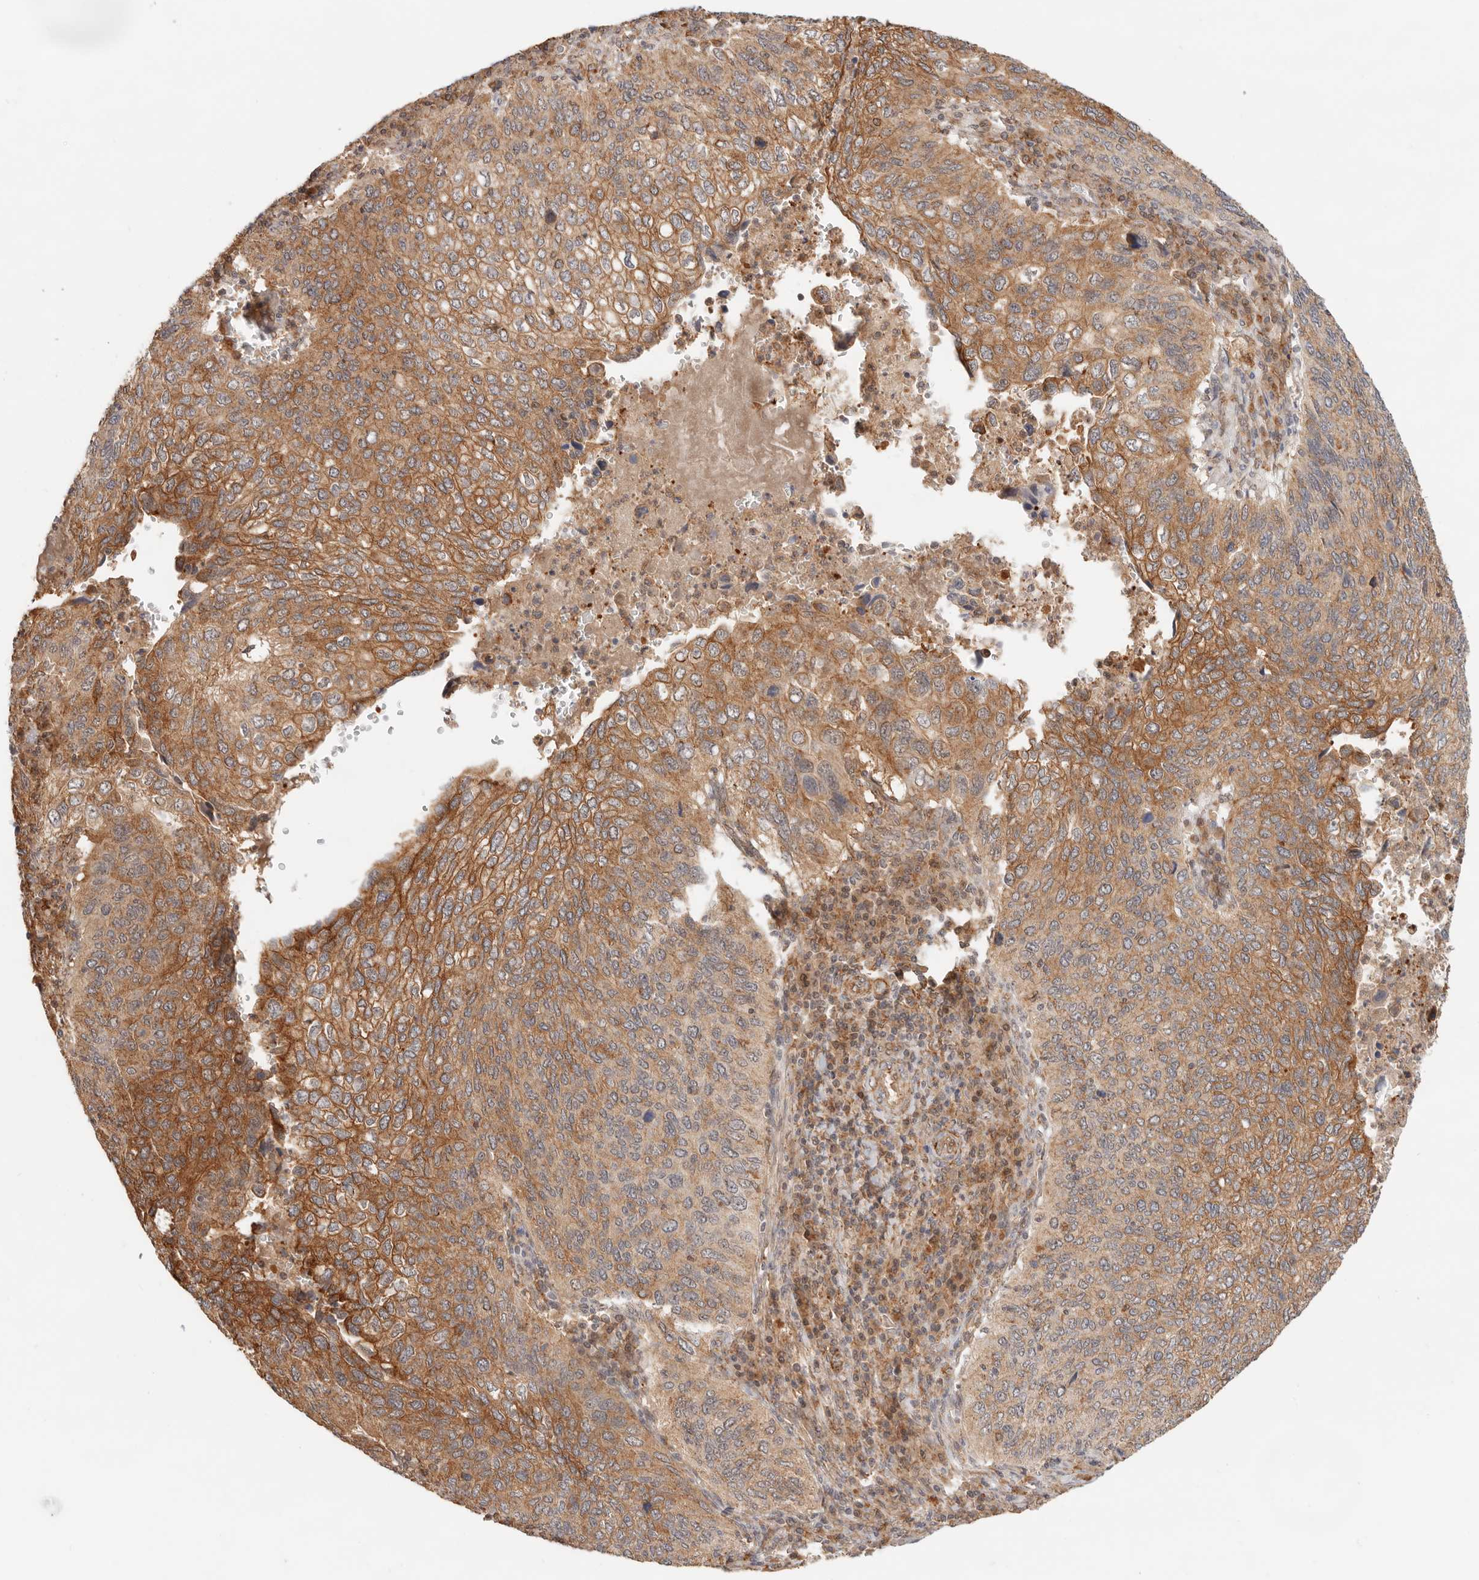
{"staining": {"intensity": "moderate", "quantity": ">75%", "location": "cytoplasmic/membranous"}, "tissue": "cervical cancer", "cell_type": "Tumor cells", "image_type": "cancer", "snomed": [{"axis": "morphology", "description": "Squamous cell carcinoma, NOS"}, {"axis": "topography", "description": "Cervix"}], "caption": "A photomicrograph of human cervical cancer (squamous cell carcinoma) stained for a protein shows moderate cytoplasmic/membranous brown staining in tumor cells.", "gene": "HEXD", "patient": {"sex": "female", "age": 38}}